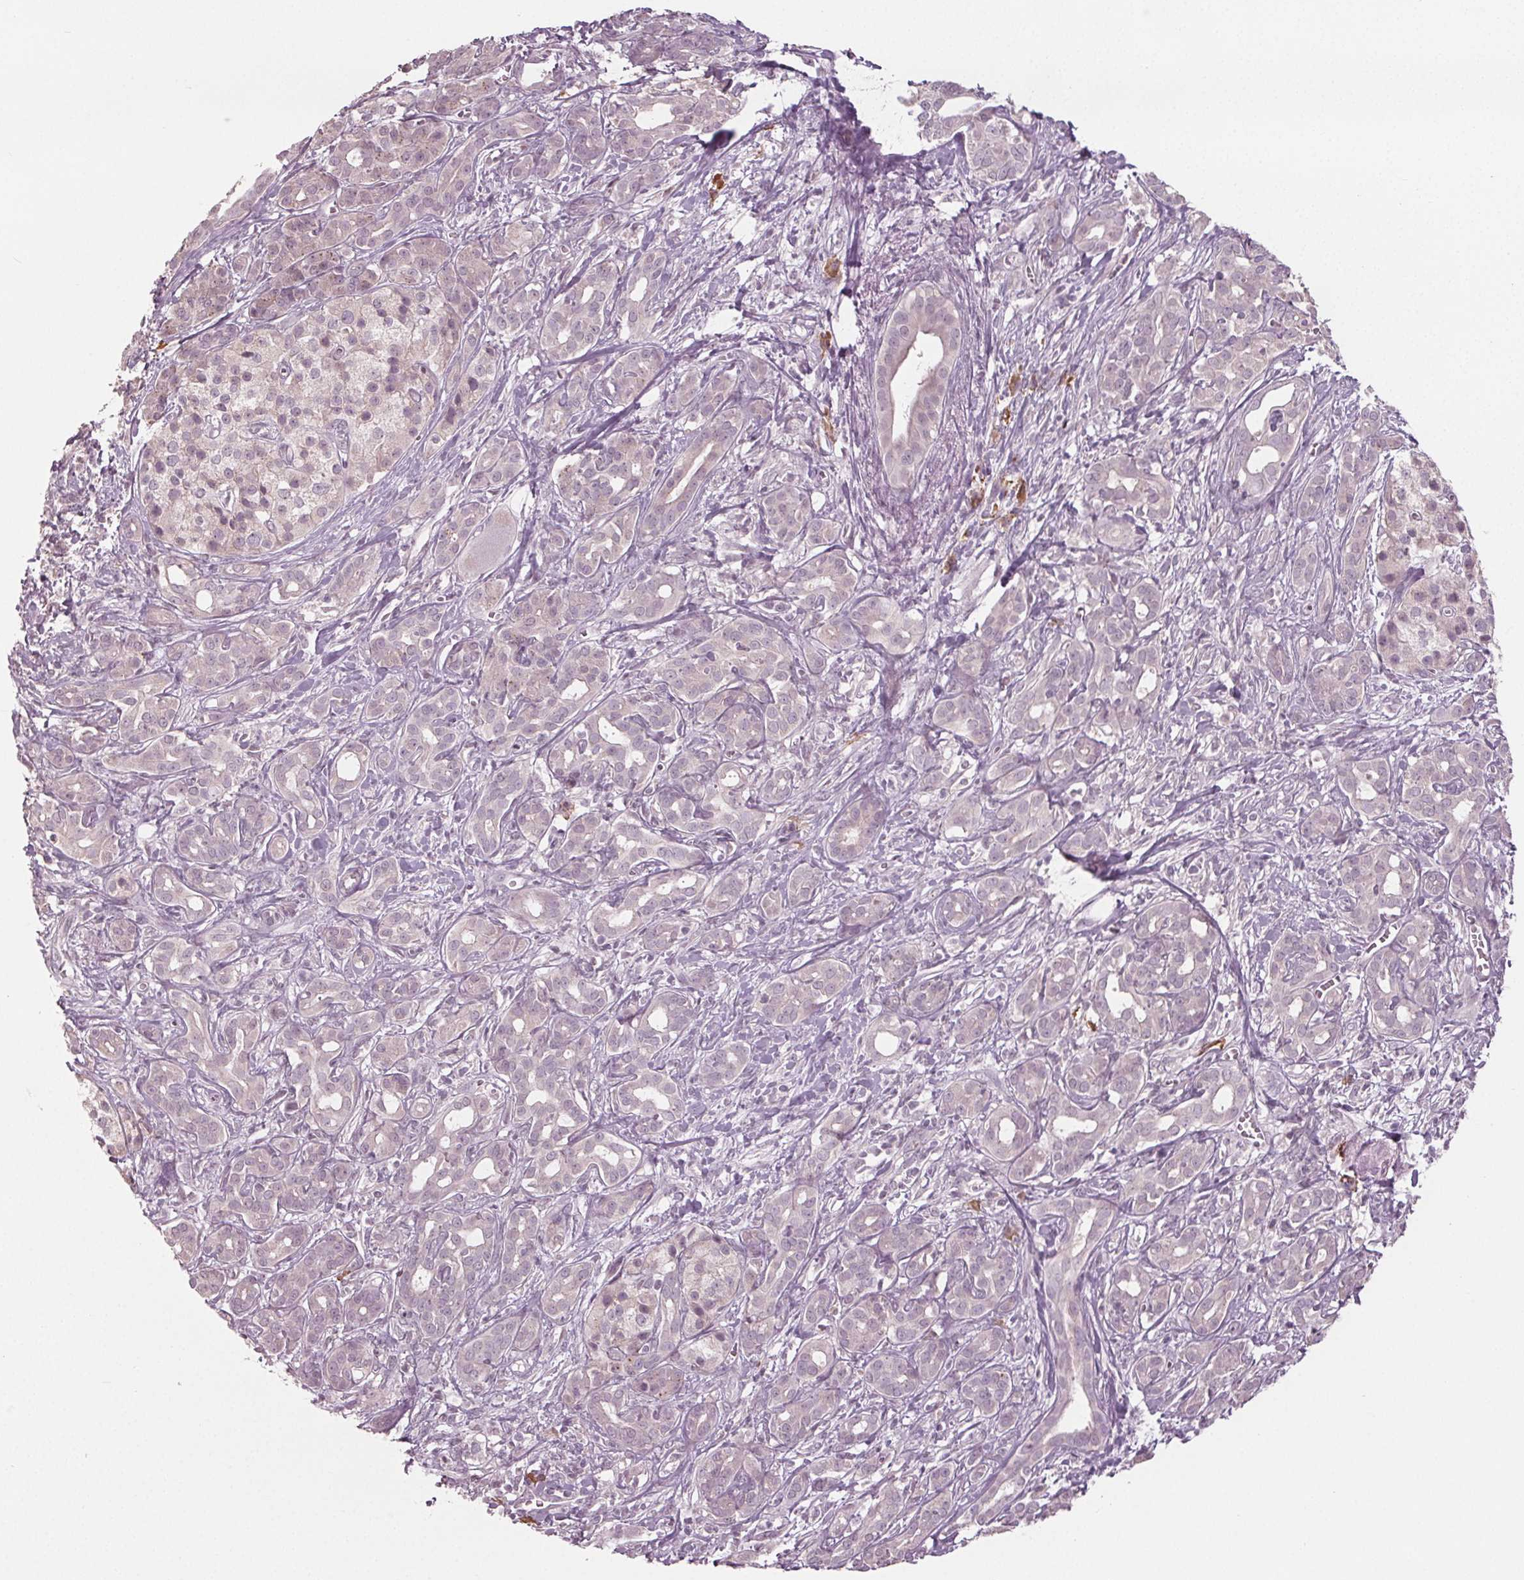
{"staining": {"intensity": "negative", "quantity": "none", "location": "none"}, "tissue": "pancreatic cancer", "cell_type": "Tumor cells", "image_type": "cancer", "snomed": [{"axis": "morphology", "description": "Adenocarcinoma, NOS"}, {"axis": "topography", "description": "Pancreas"}], "caption": "High magnification brightfield microscopy of pancreatic cancer stained with DAB (brown) and counterstained with hematoxylin (blue): tumor cells show no significant expression.", "gene": "CXCL16", "patient": {"sex": "male", "age": 61}}